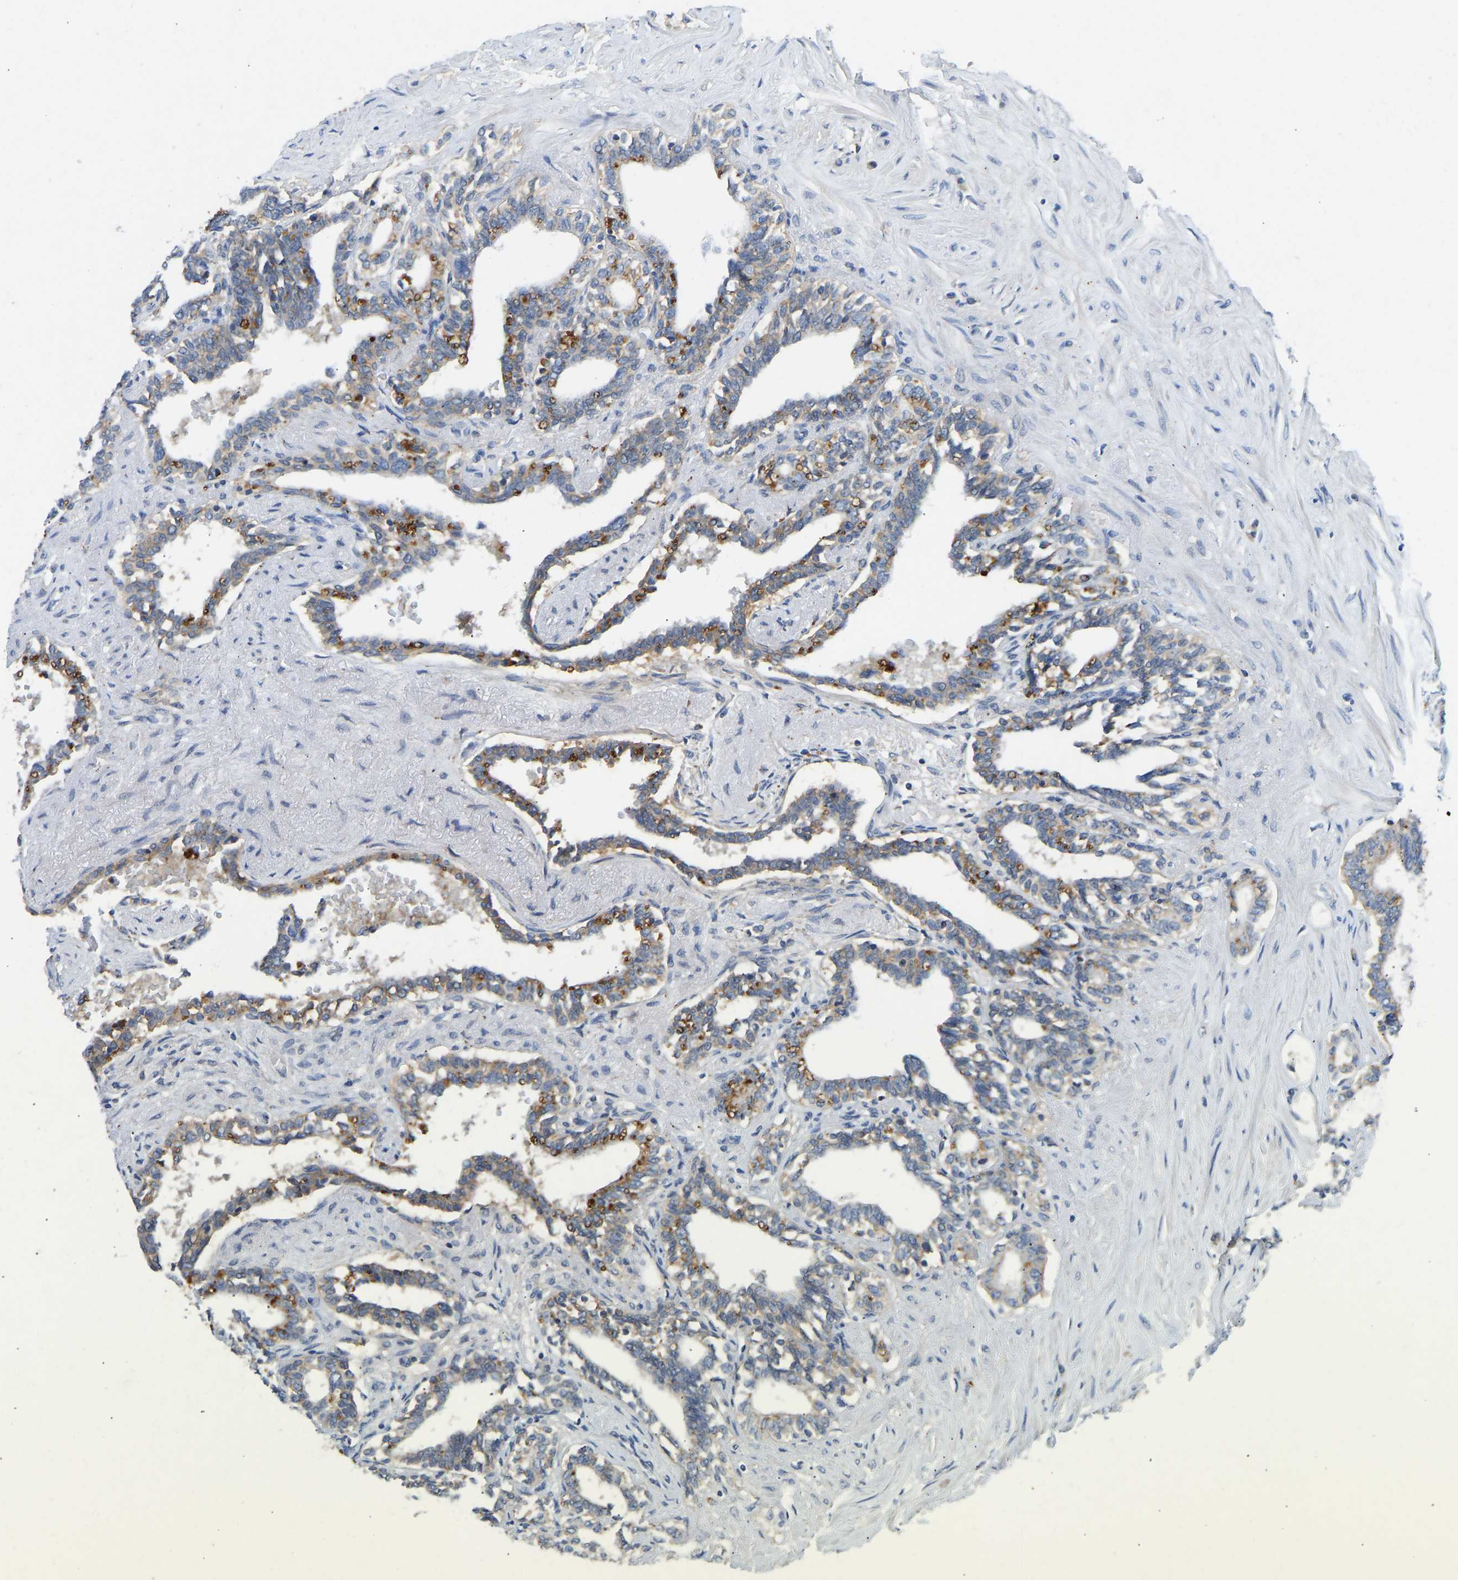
{"staining": {"intensity": "moderate", "quantity": "25%-75%", "location": "cytoplasmic/membranous"}, "tissue": "seminal vesicle", "cell_type": "Glandular cells", "image_type": "normal", "snomed": [{"axis": "morphology", "description": "Normal tissue, NOS"}, {"axis": "morphology", "description": "Adenocarcinoma, High grade"}, {"axis": "topography", "description": "Prostate"}, {"axis": "topography", "description": "Seminal veicle"}], "caption": "This histopathology image reveals benign seminal vesicle stained with immunohistochemistry to label a protein in brown. The cytoplasmic/membranous of glandular cells show moderate positivity for the protein. Nuclei are counter-stained blue.", "gene": "NDRG3", "patient": {"sex": "male", "age": 55}}